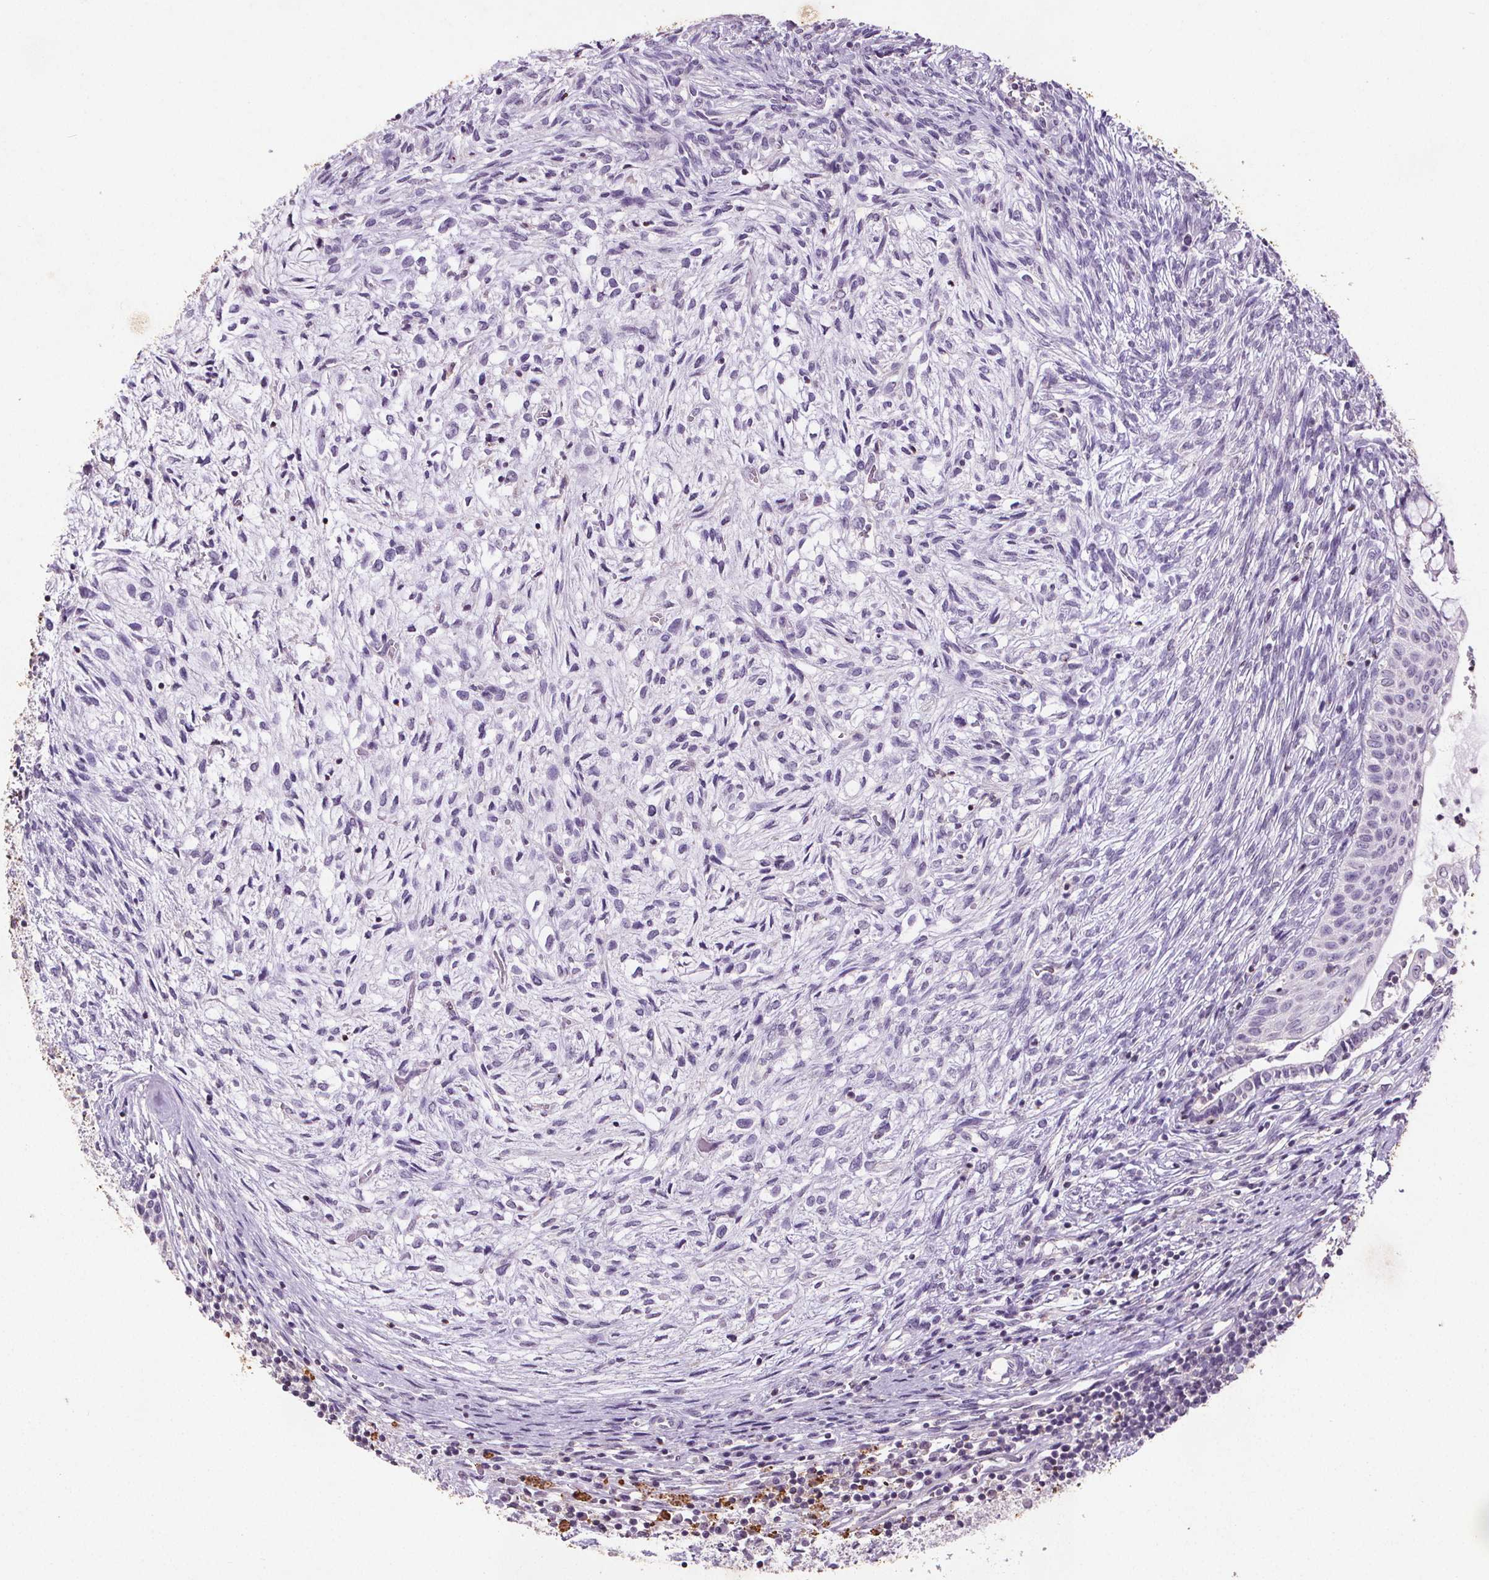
{"staining": {"intensity": "negative", "quantity": "none", "location": "none"}, "tissue": "testis cancer", "cell_type": "Tumor cells", "image_type": "cancer", "snomed": [{"axis": "morphology", "description": "Carcinoma, Embryonal, NOS"}, {"axis": "topography", "description": "Testis"}], "caption": "Tumor cells are negative for protein expression in human testis embryonal carcinoma.", "gene": "C19orf84", "patient": {"sex": "male", "age": 37}}